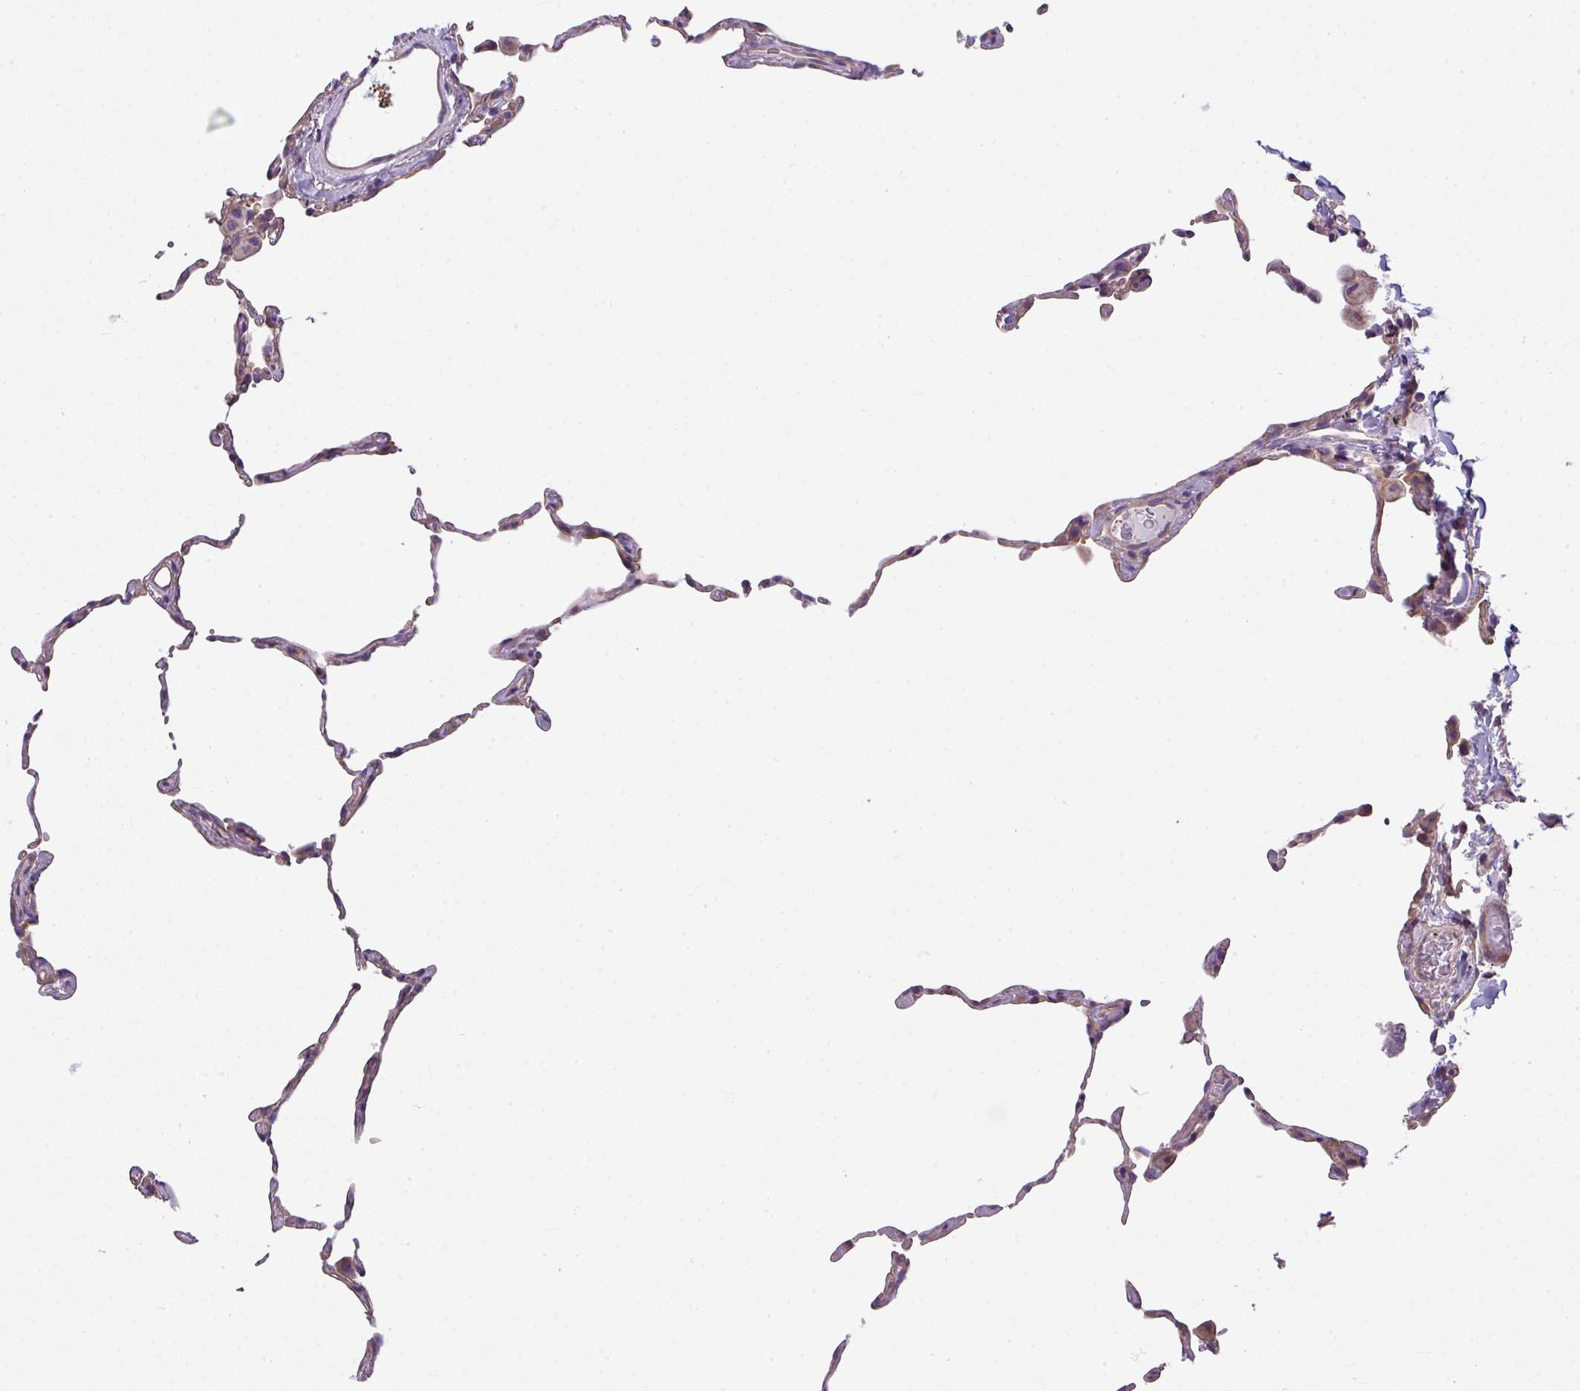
{"staining": {"intensity": "weak", "quantity": "<25%", "location": "cytoplasmic/membranous"}, "tissue": "lung", "cell_type": "Alveolar cells", "image_type": "normal", "snomed": [{"axis": "morphology", "description": "Normal tissue, NOS"}, {"axis": "topography", "description": "Lung"}], "caption": "Alveolar cells are negative for brown protein staining in unremarkable lung. (Stains: DAB immunohistochemistry with hematoxylin counter stain, Microscopy: brightfield microscopy at high magnification).", "gene": "PALS2", "patient": {"sex": "female", "age": 57}}